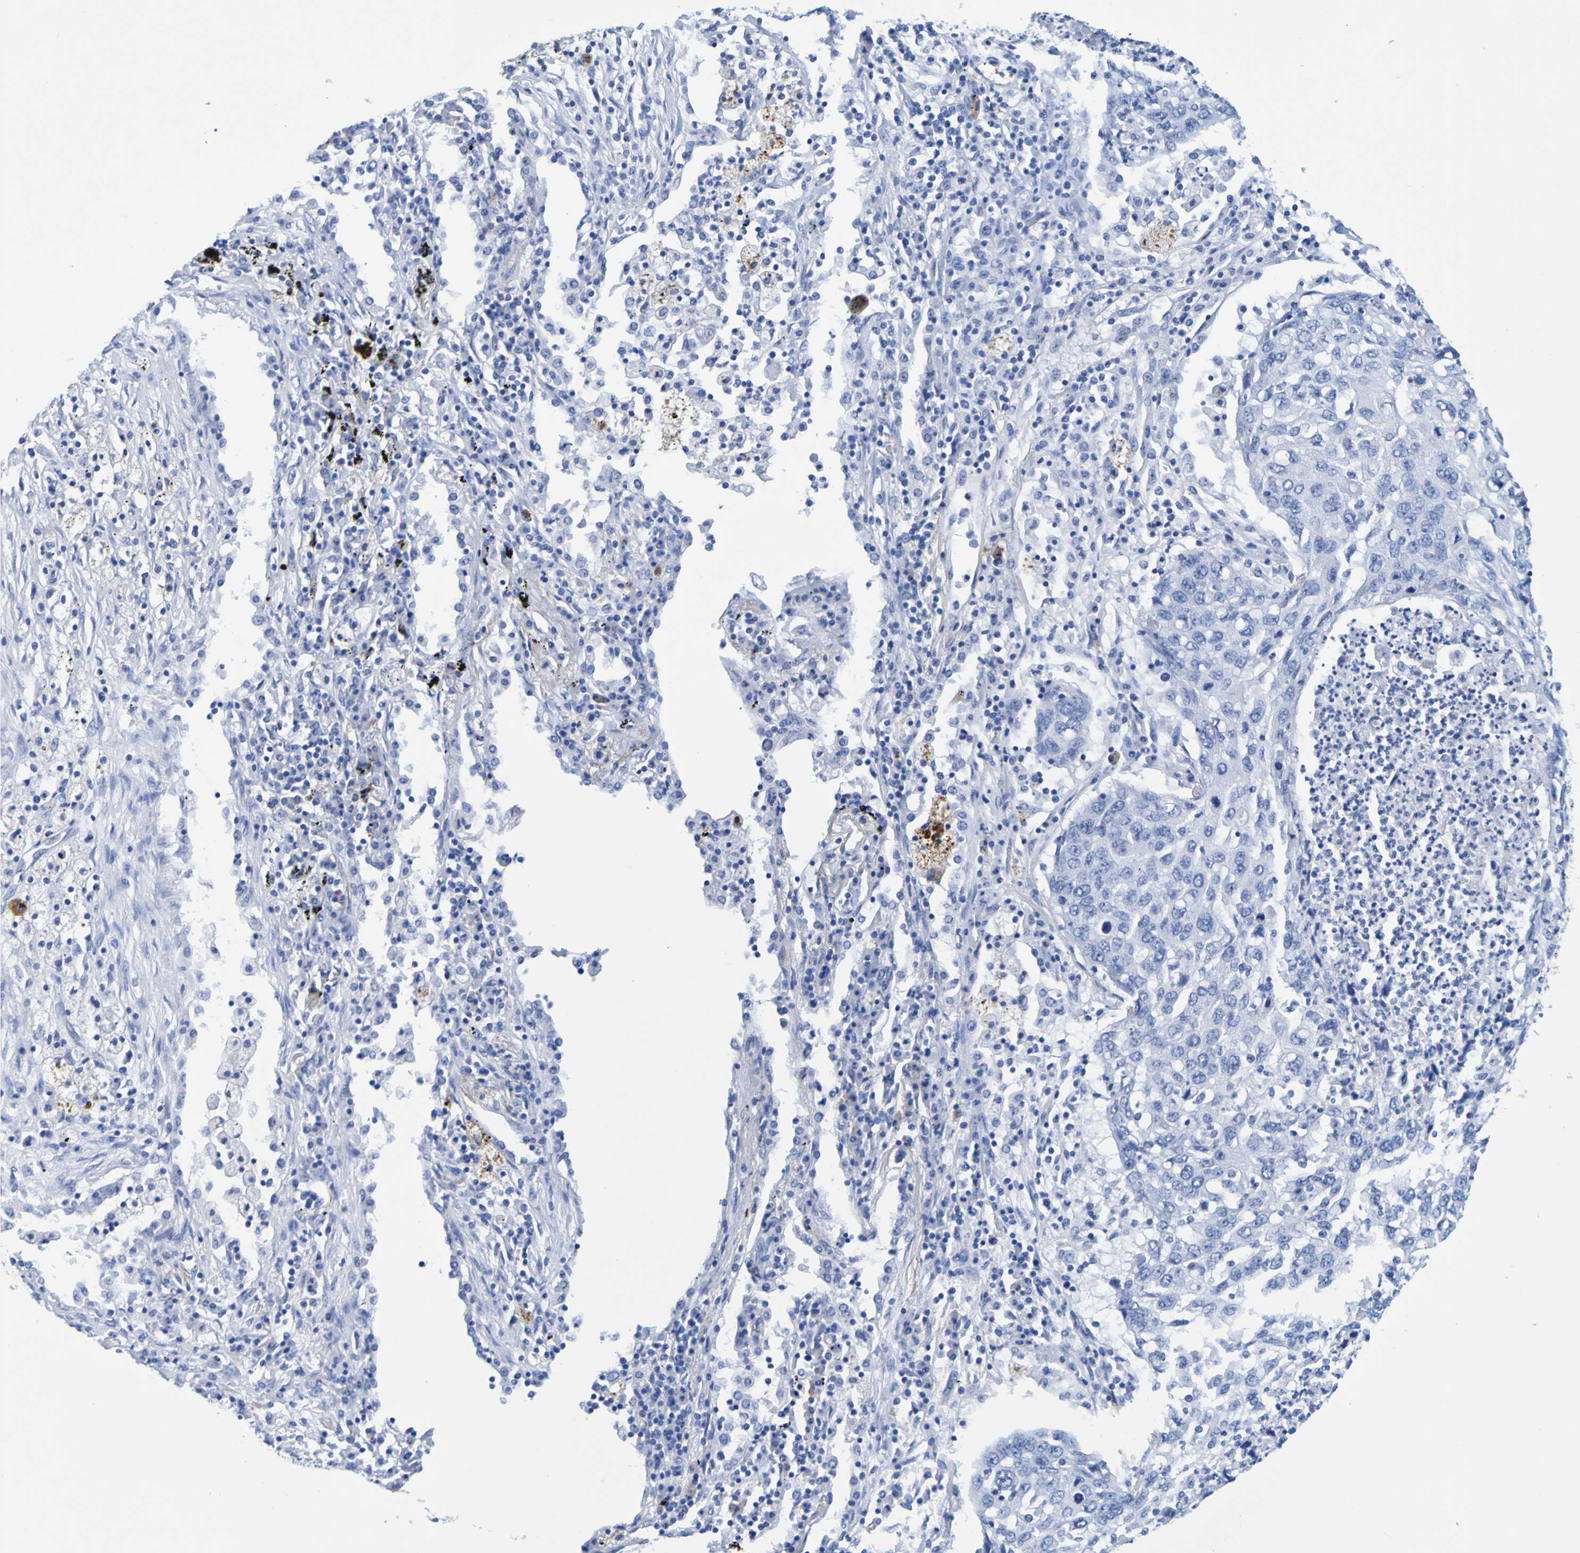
{"staining": {"intensity": "negative", "quantity": "none", "location": "none"}, "tissue": "lung cancer", "cell_type": "Tumor cells", "image_type": "cancer", "snomed": [{"axis": "morphology", "description": "Squamous cell carcinoma, NOS"}, {"axis": "topography", "description": "Lung"}], "caption": "Tumor cells are negative for protein expression in human squamous cell carcinoma (lung). The staining was performed using DAB (3,3'-diaminobenzidine) to visualize the protein expression in brown, while the nuclei were stained in blue with hematoxylin (Magnification: 20x).", "gene": "DPEP1", "patient": {"sex": "female", "age": 63}}